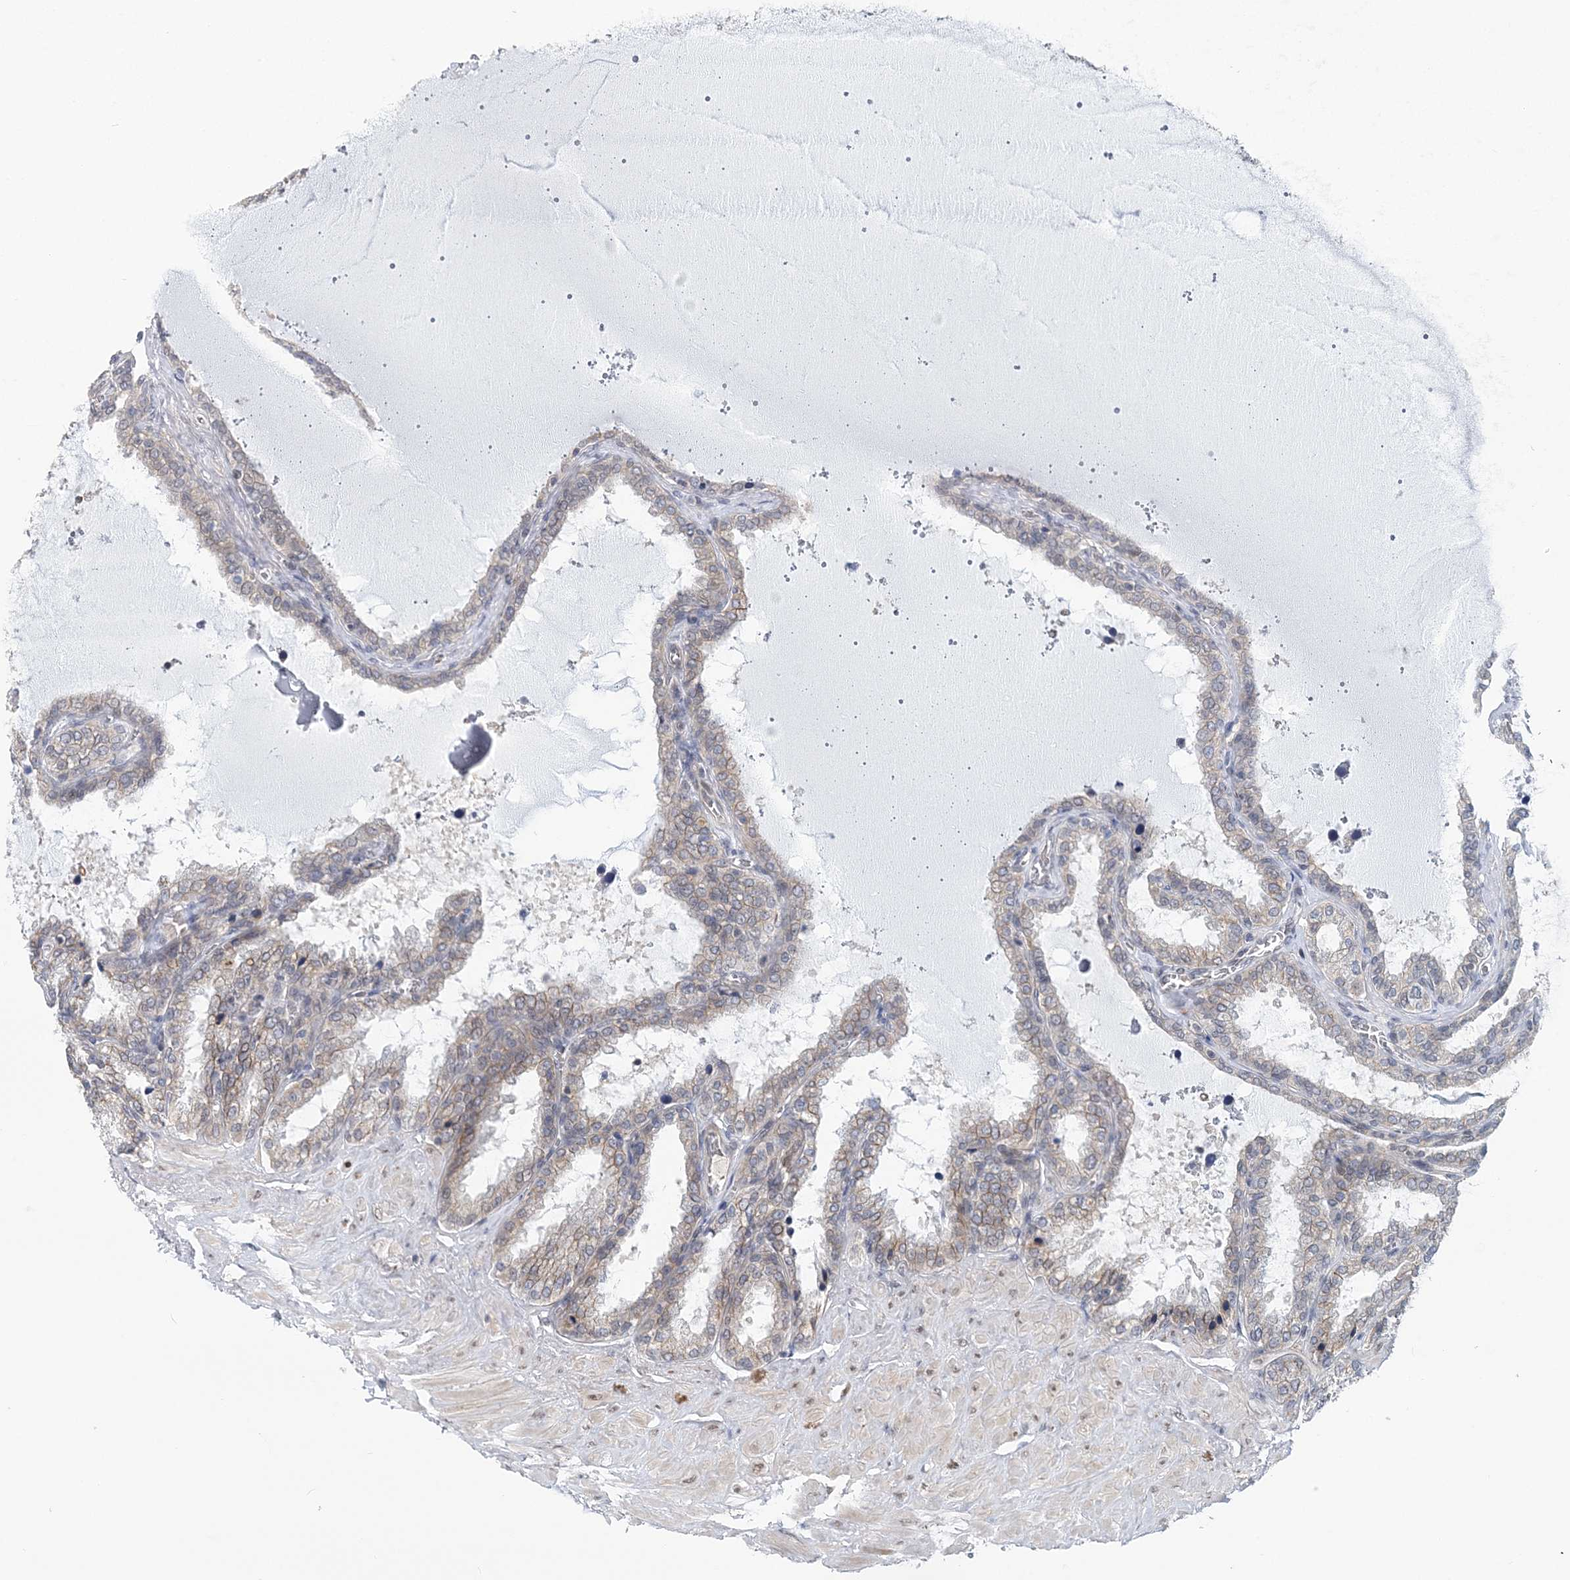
{"staining": {"intensity": "weak", "quantity": "25%-75%", "location": "cytoplasmic/membranous"}, "tissue": "seminal vesicle", "cell_type": "Glandular cells", "image_type": "normal", "snomed": [{"axis": "morphology", "description": "Normal tissue, NOS"}, {"axis": "topography", "description": "Seminal veicle"}], "caption": "Glandular cells show low levels of weak cytoplasmic/membranous expression in approximately 25%-75% of cells in benign human seminal vesicle. (brown staining indicates protein expression, while blue staining denotes nuclei).", "gene": "HYCC2", "patient": {"sex": "male", "age": 46}}